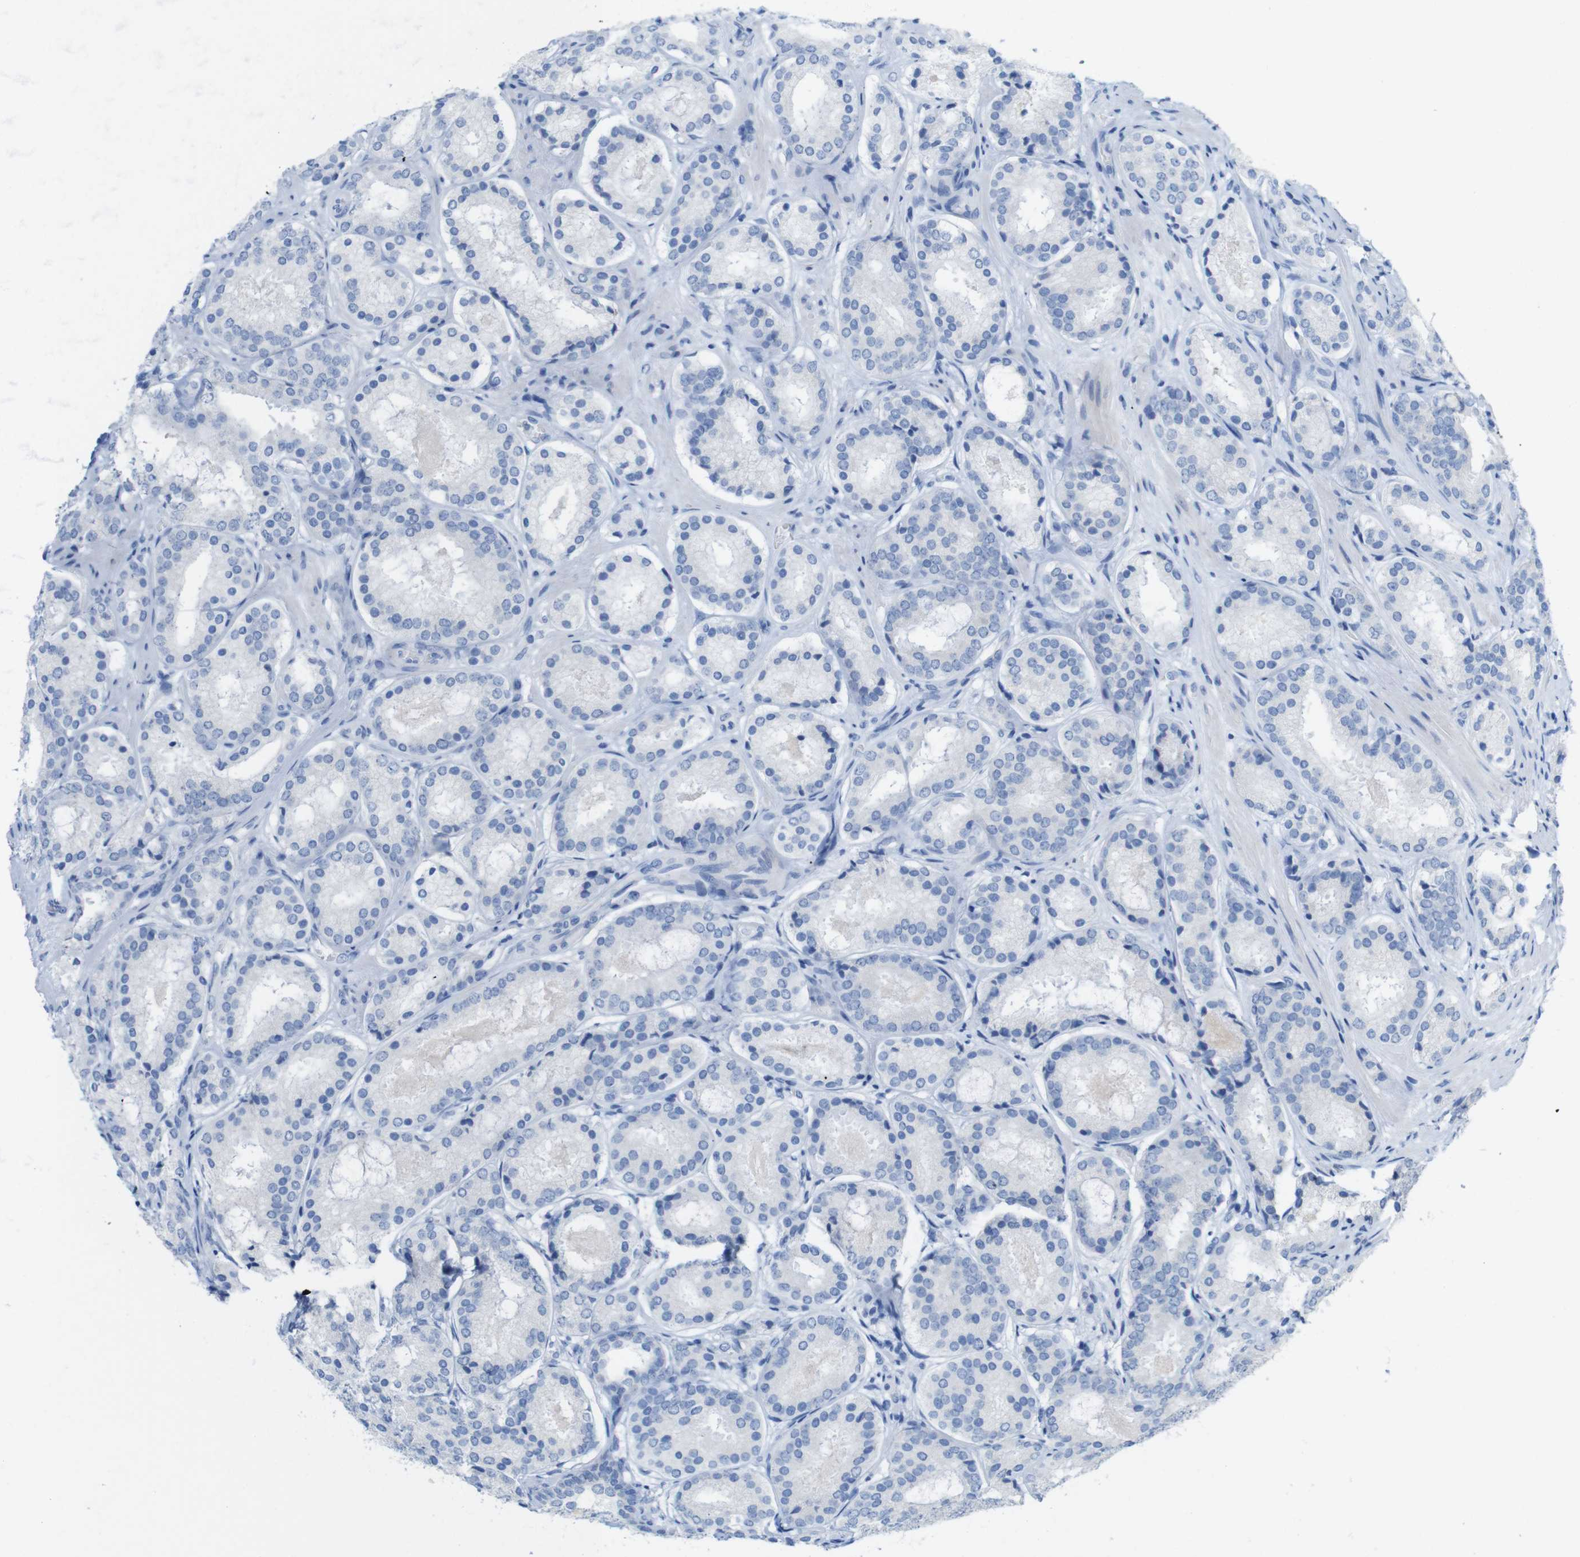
{"staining": {"intensity": "negative", "quantity": "none", "location": "none"}, "tissue": "prostate cancer", "cell_type": "Tumor cells", "image_type": "cancer", "snomed": [{"axis": "morphology", "description": "Adenocarcinoma, Low grade"}, {"axis": "topography", "description": "Prostate"}], "caption": "Immunohistochemistry (IHC) image of human adenocarcinoma (low-grade) (prostate) stained for a protein (brown), which exhibits no staining in tumor cells.", "gene": "LAG3", "patient": {"sex": "male", "age": 69}}